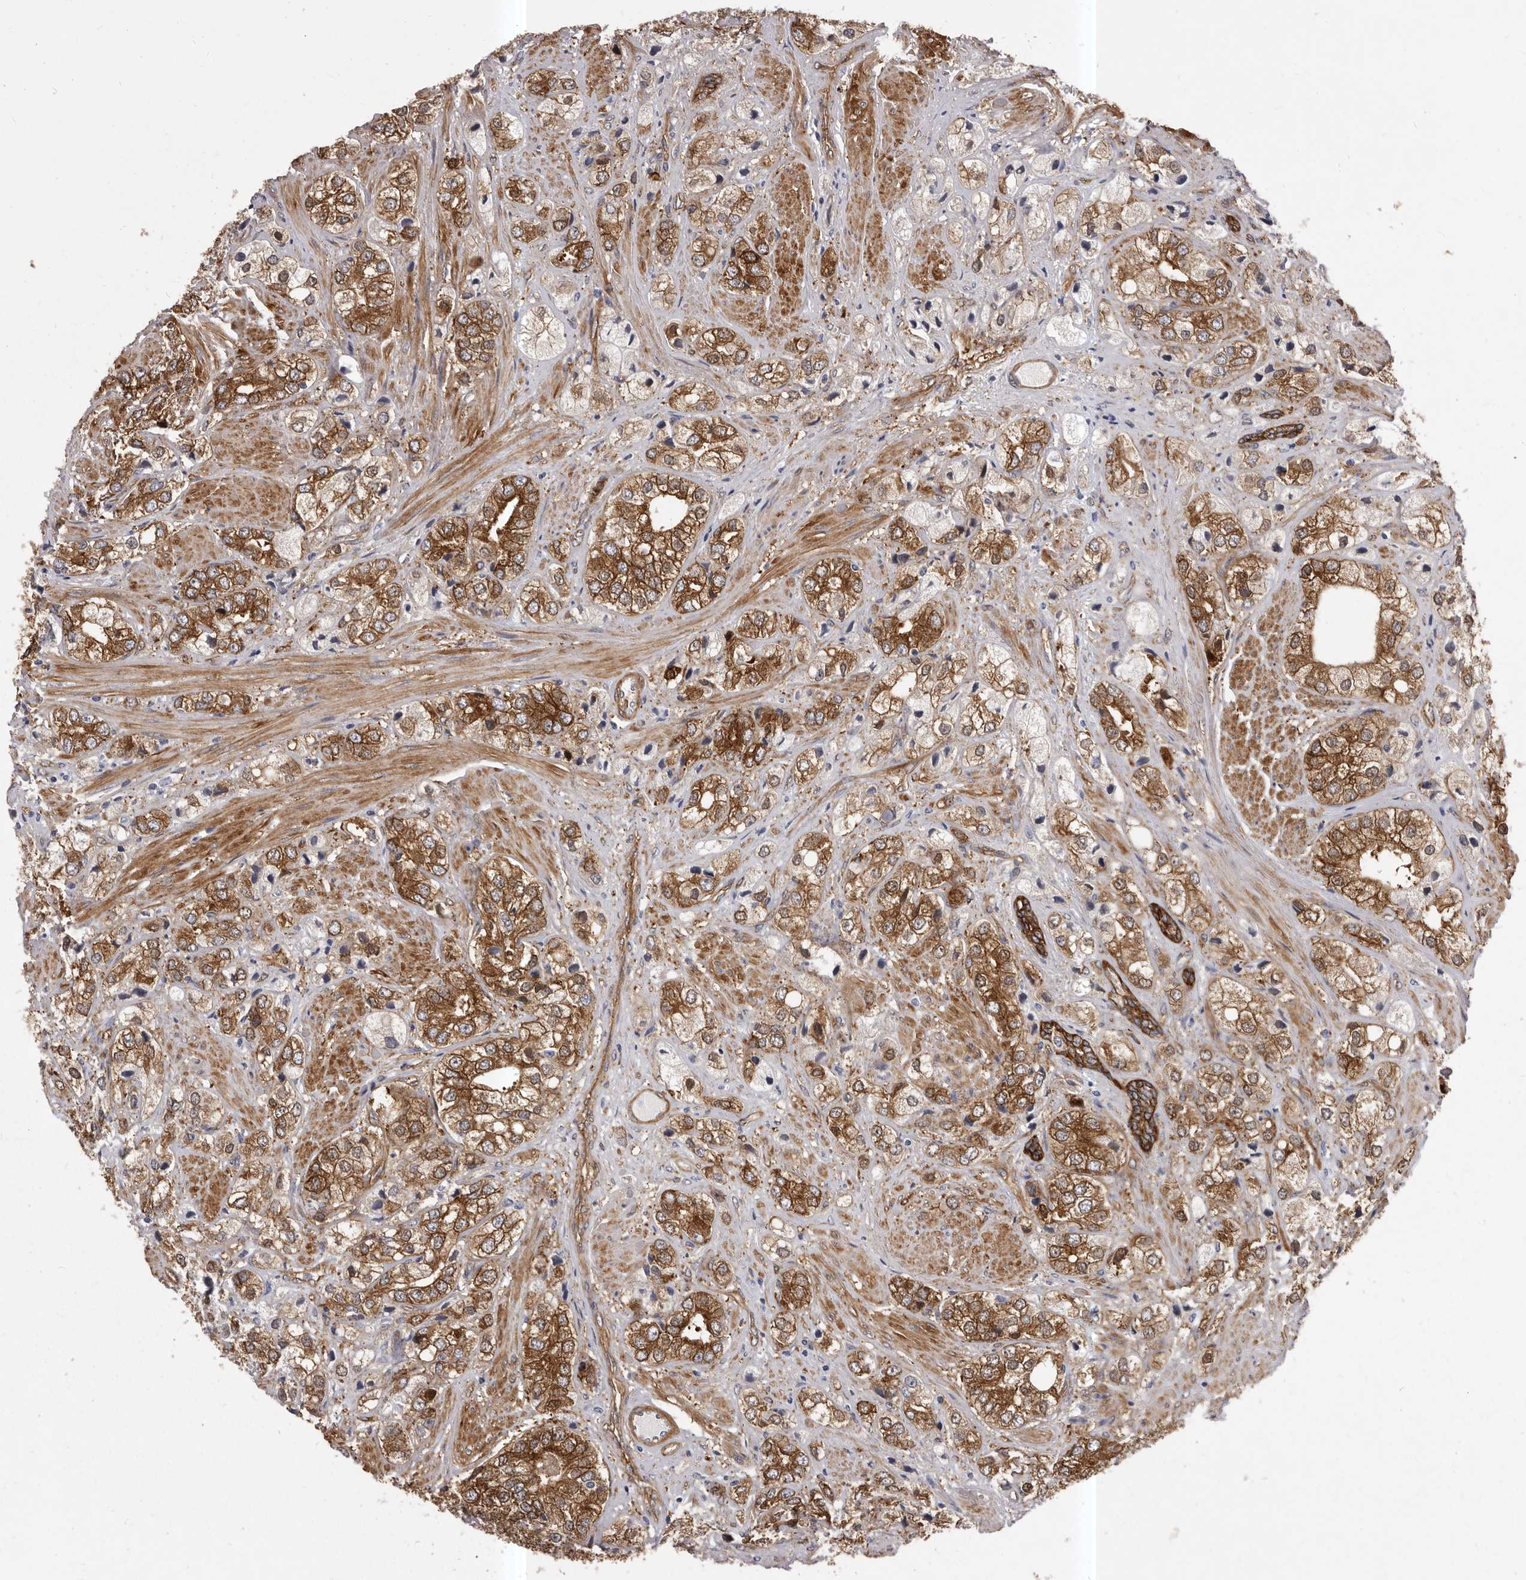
{"staining": {"intensity": "moderate", "quantity": ">75%", "location": "cytoplasmic/membranous"}, "tissue": "prostate cancer", "cell_type": "Tumor cells", "image_type": "cancer", "snomed": [{"axis": "morphology", "description": "Adenocarcinoma, High grade"}, {"axis": "topography", "description": "Prostate"}], "caption": "Prostate adenocarcinoma (high-grade) tissue reveals moderate cytoplasmic/membranous positivity in about >75% of tumor cells", "gene": "ENAH", "patient": {"sex": "male", "age": 50}}